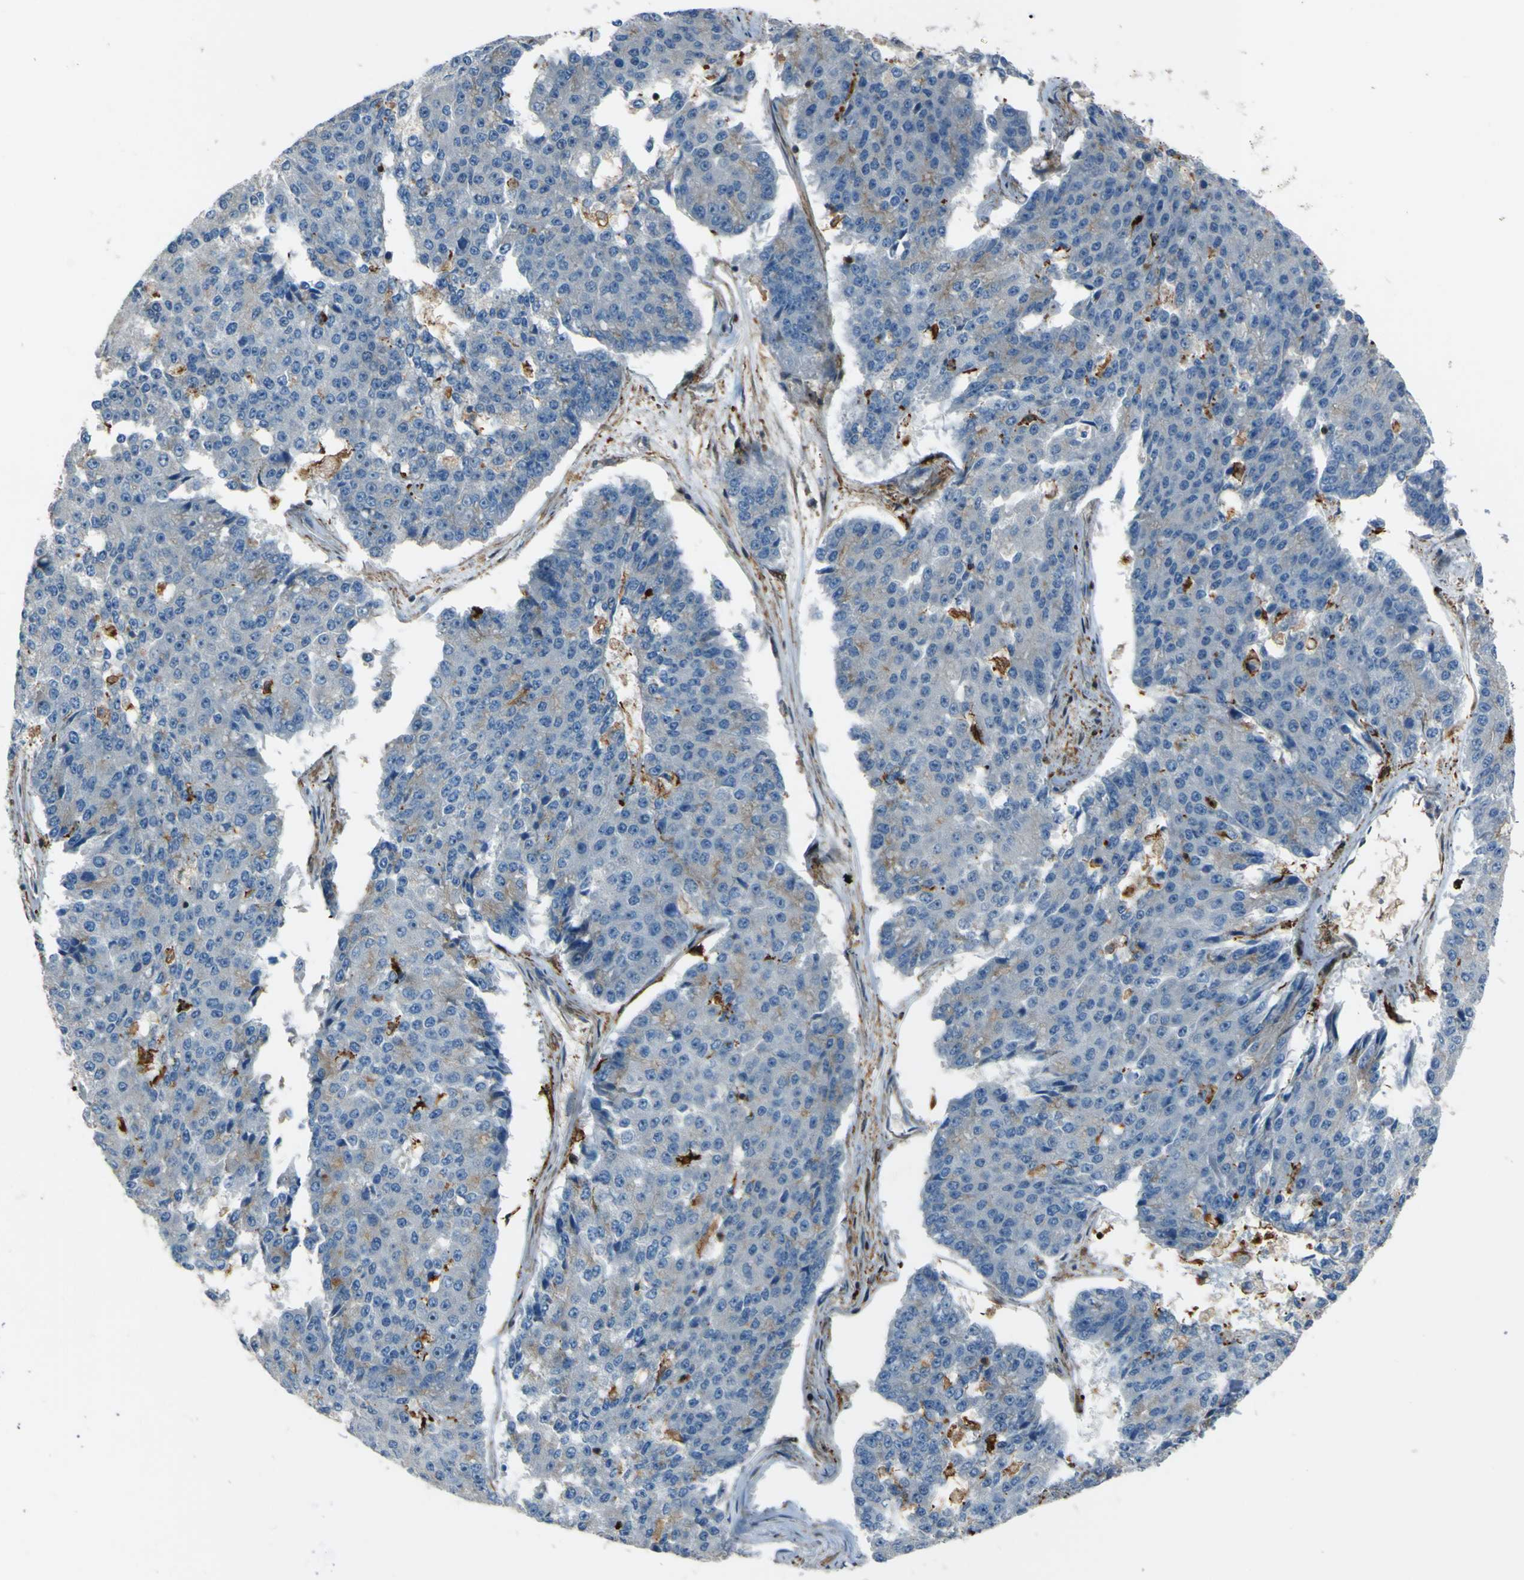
{"staining": {"intensity": "weak", "quantity": "<25%", "location": "cytoplasmic/membranous"}, "tissue": "pancreatic cancer", "cell_type": "Tumor cells", "image_type": "cancer", "snomed": [{"axis": "morphology", "description": "Adenocarcinoma, NOS"}, {"axis": "topography", "description": "Pancreas"}], "caption": "This is a micrograph of IHC staining of pancreatic cancer, which shows no expression in tumor cells. The staining was performed using DAB (3,3'-diaminobenzidine) to visualize the protein expression in brown, while the nuclei were stained in blue with hematoxylin (Magnification: 20x).", "gene": "PCDHB5", "patient": {"sex": "male", "age": 50}}